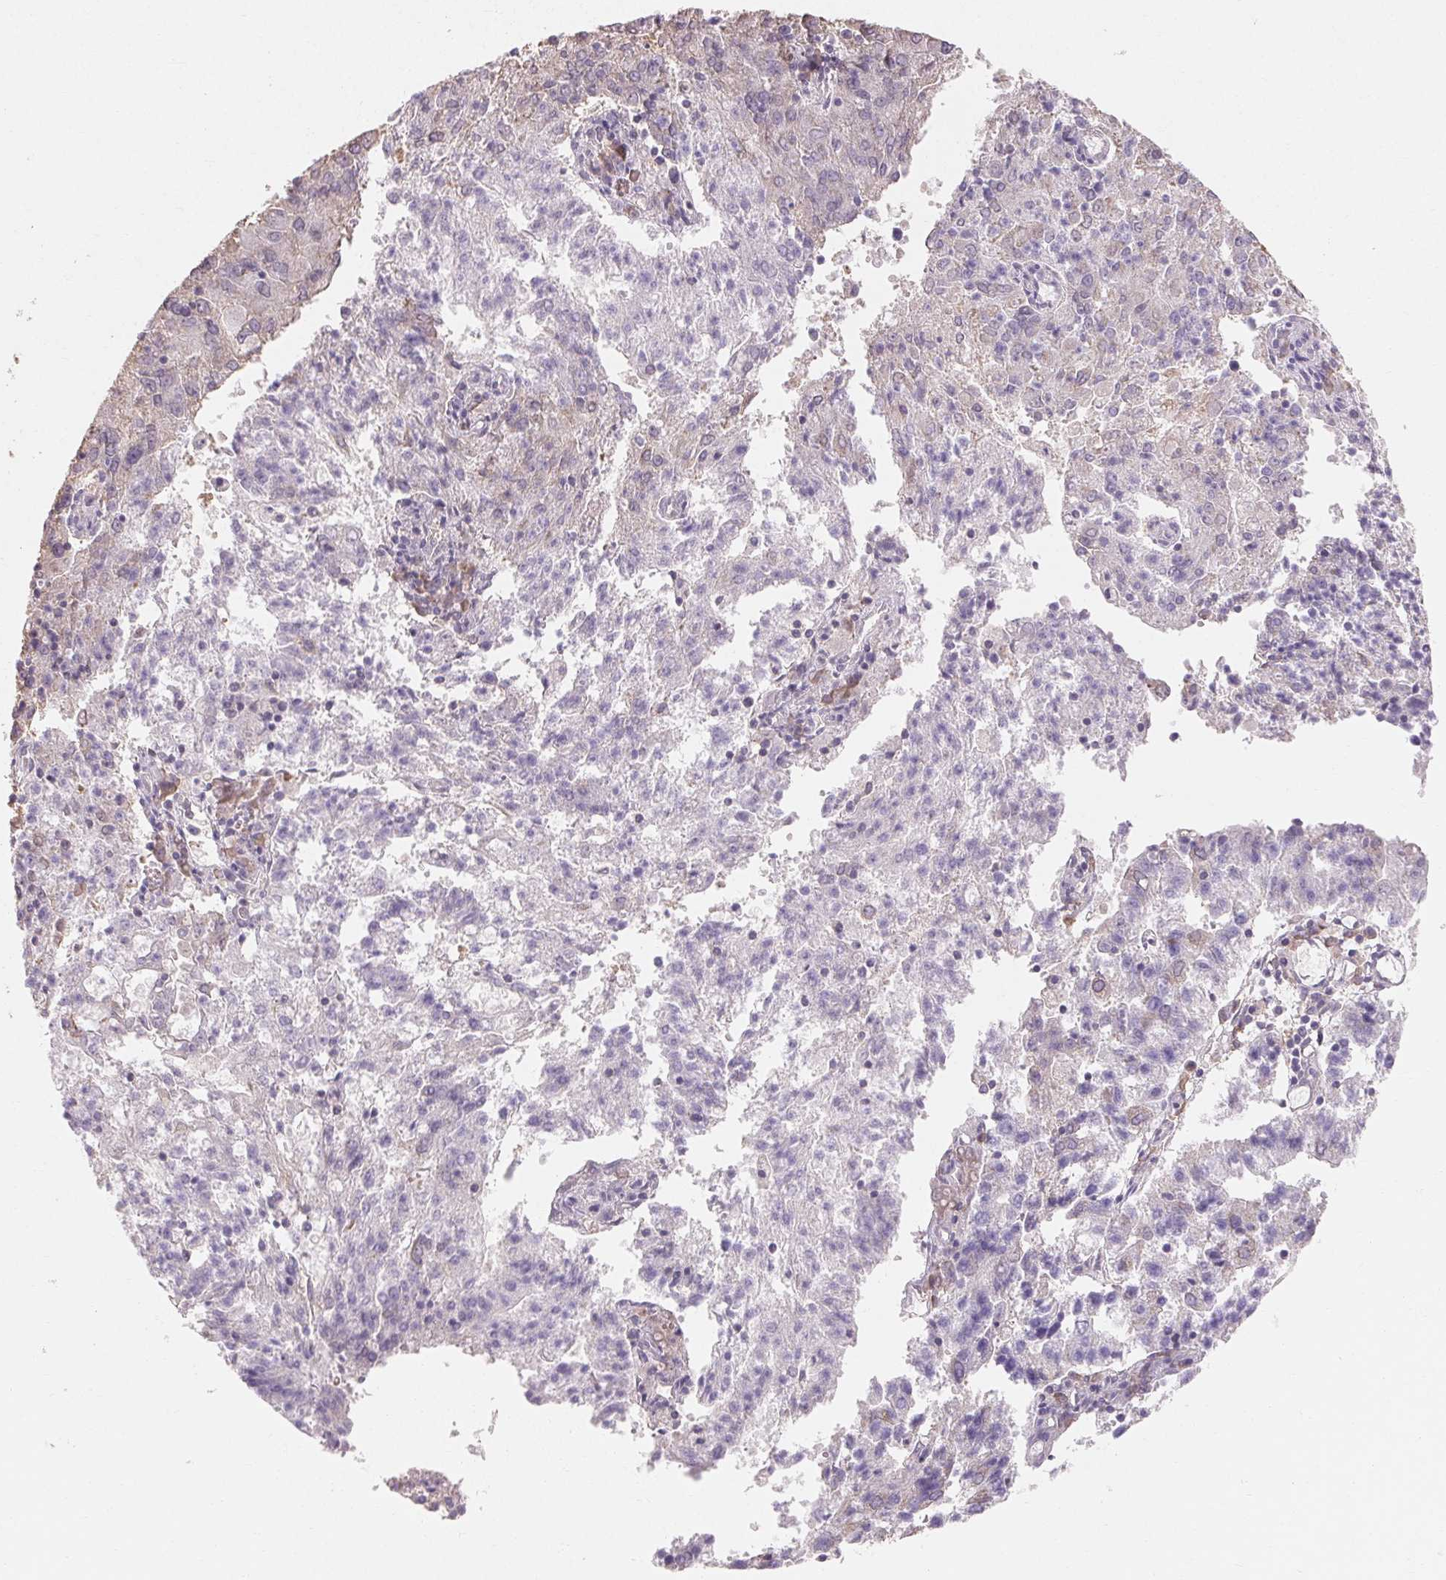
{"staining": {"intensity": "negative", "quantity": "none", "location": "none"}, "tissue": "endometrial cancer", "cell_type": "Tumor cells", "image_type": "cancer", "snomed": [{"axis": "morphology", "description": "Adenocarcinoma, NOS"}, {"axis": "topography", "description": "Endometrium"}], "caption": "This is an immunohistochemistry histopathology image of endometrial cancer. There is no positivity in tumor cells.", "gene": "MAP7D2", "patient": {"sex": "female", "age": 82}}